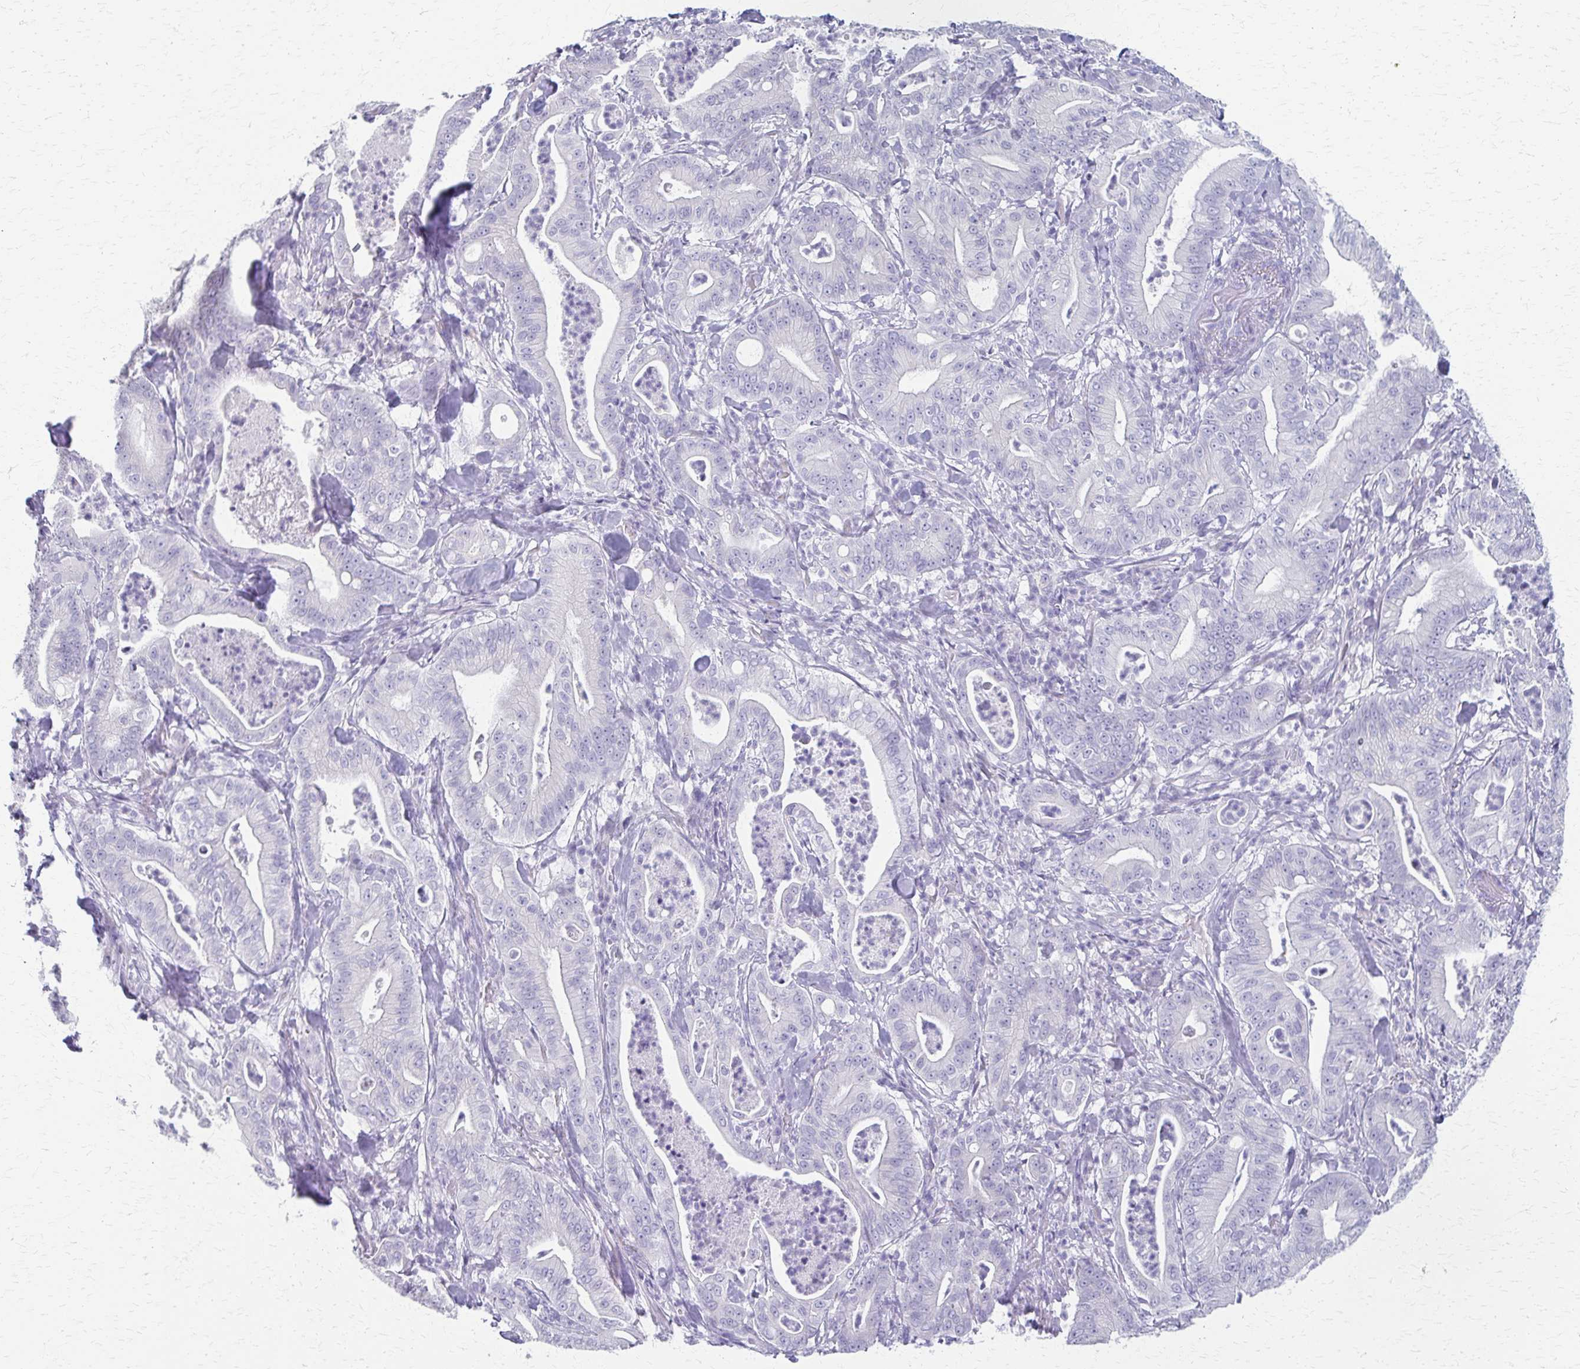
{"staining": {"intensity": "negative", "quantity": "none", "location": "none"}, "tissue": "pancreatic cancer", "cell_type": "Tumor cells", "image_type": "cancer", "snomed": [{"axis": "morphology", "description": "Adenocarcinoma, NOS"}, {"axis": "topography", "description": "Pancreas"}], "caption": "This is an immunohistochemistry photomicrograph of pancreatic adenocarcinoma. There is no staining in tumor cells.", "gene": "CYB5A", "patient": {"sex": "male", "age": 71}}